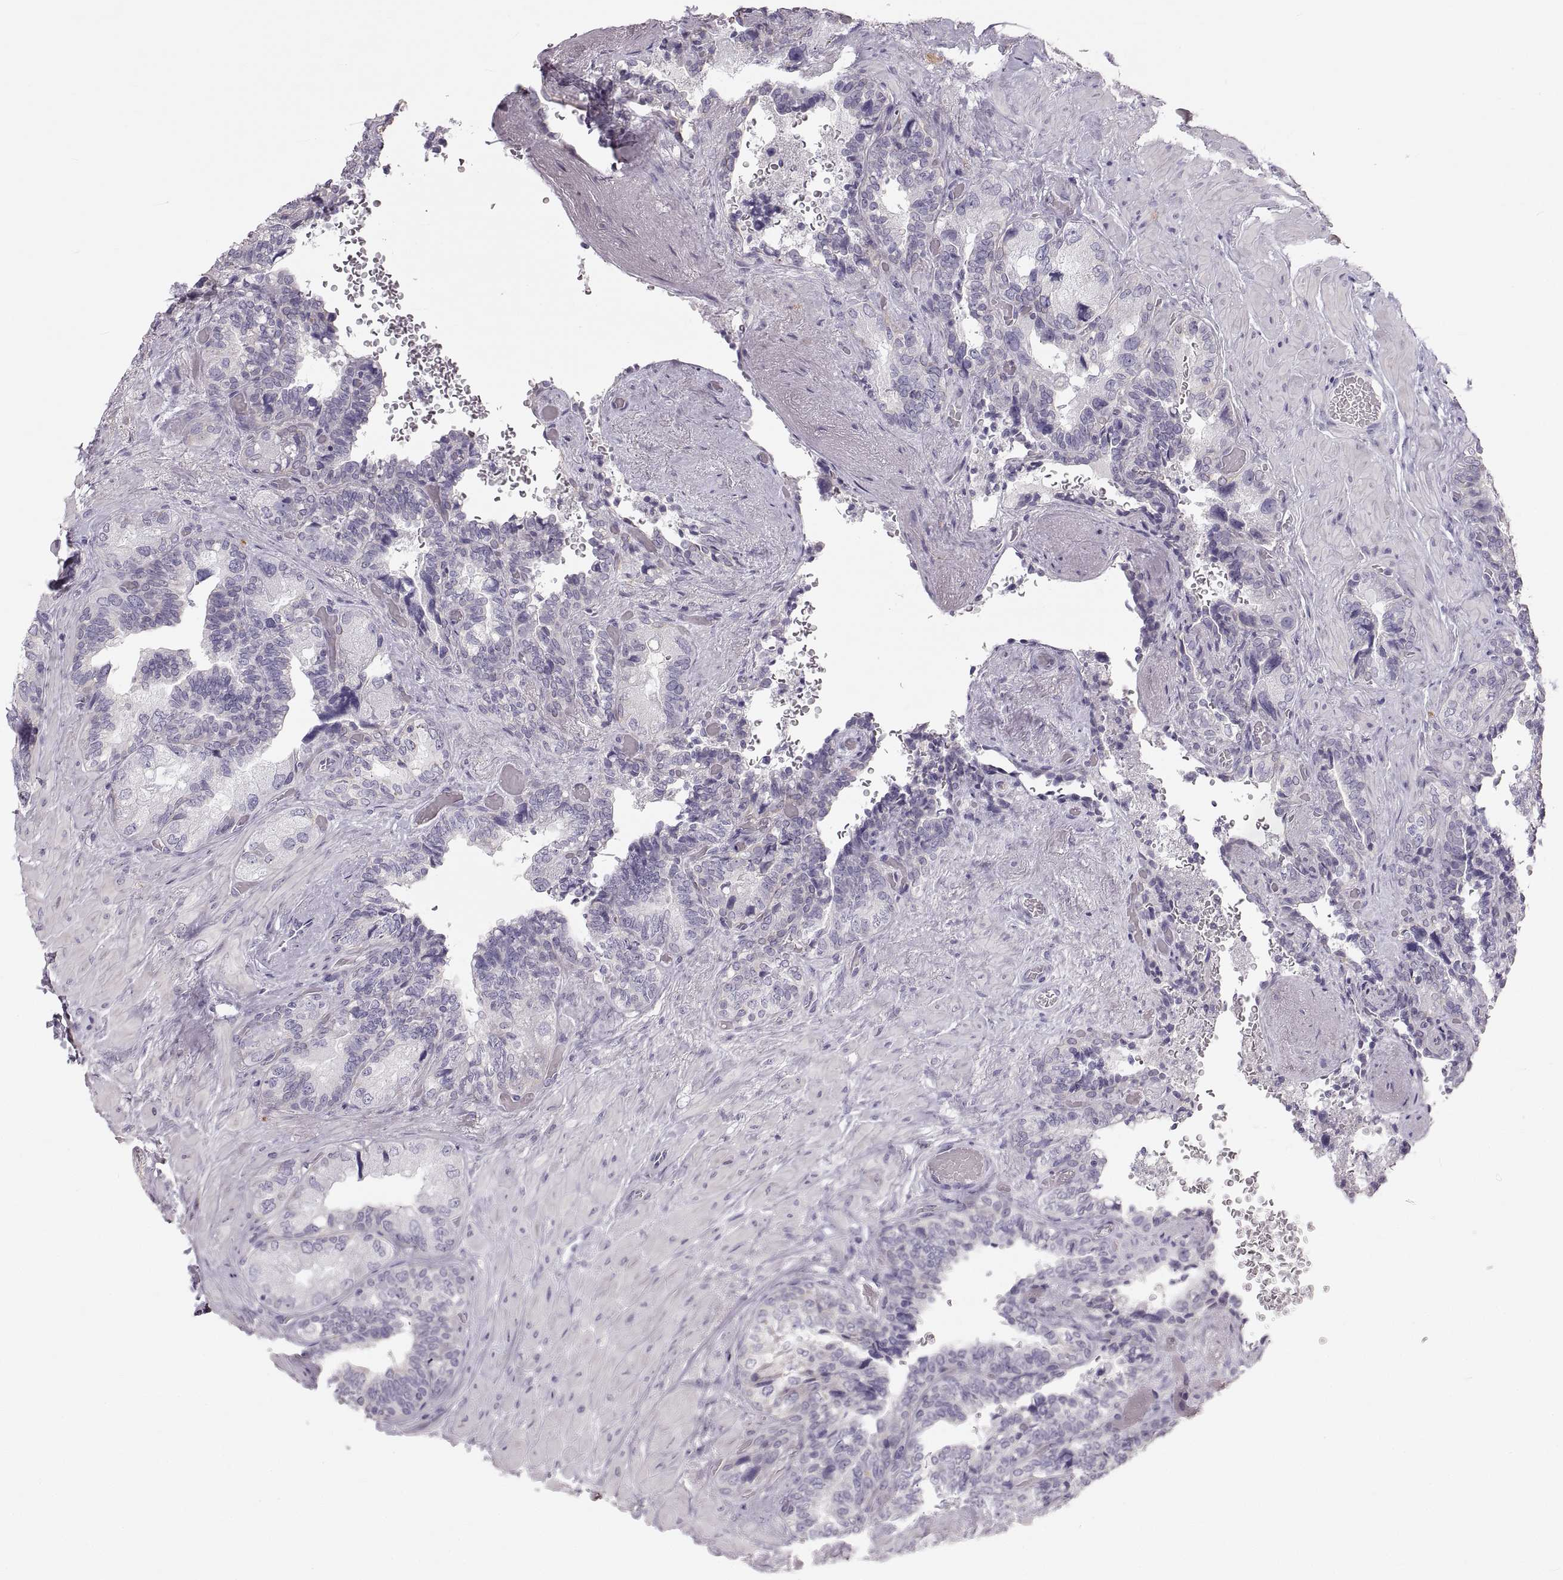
{"staining": {"intensity": "negative", "quantity": "none", "location": "none"}, "tissue": "seminal vesicle", "cell_type": "Glandular cells", "image_type": "normal", "snomed": [{"axis": "morphology", "description": "Normal tissue, NOS"}, {"axis": "topography", "description": "Seminal veicle"}], "caption": "This histopathology image is of unremarkable seminal vesicle stained with immunohistochemistry (IHC) to label a protein in brown with the nuclei are counter-stained blue. There is no staining in glandular cells.", "gene": "RUNDC3A", "patient": {"sex": "male", "age": 69}}